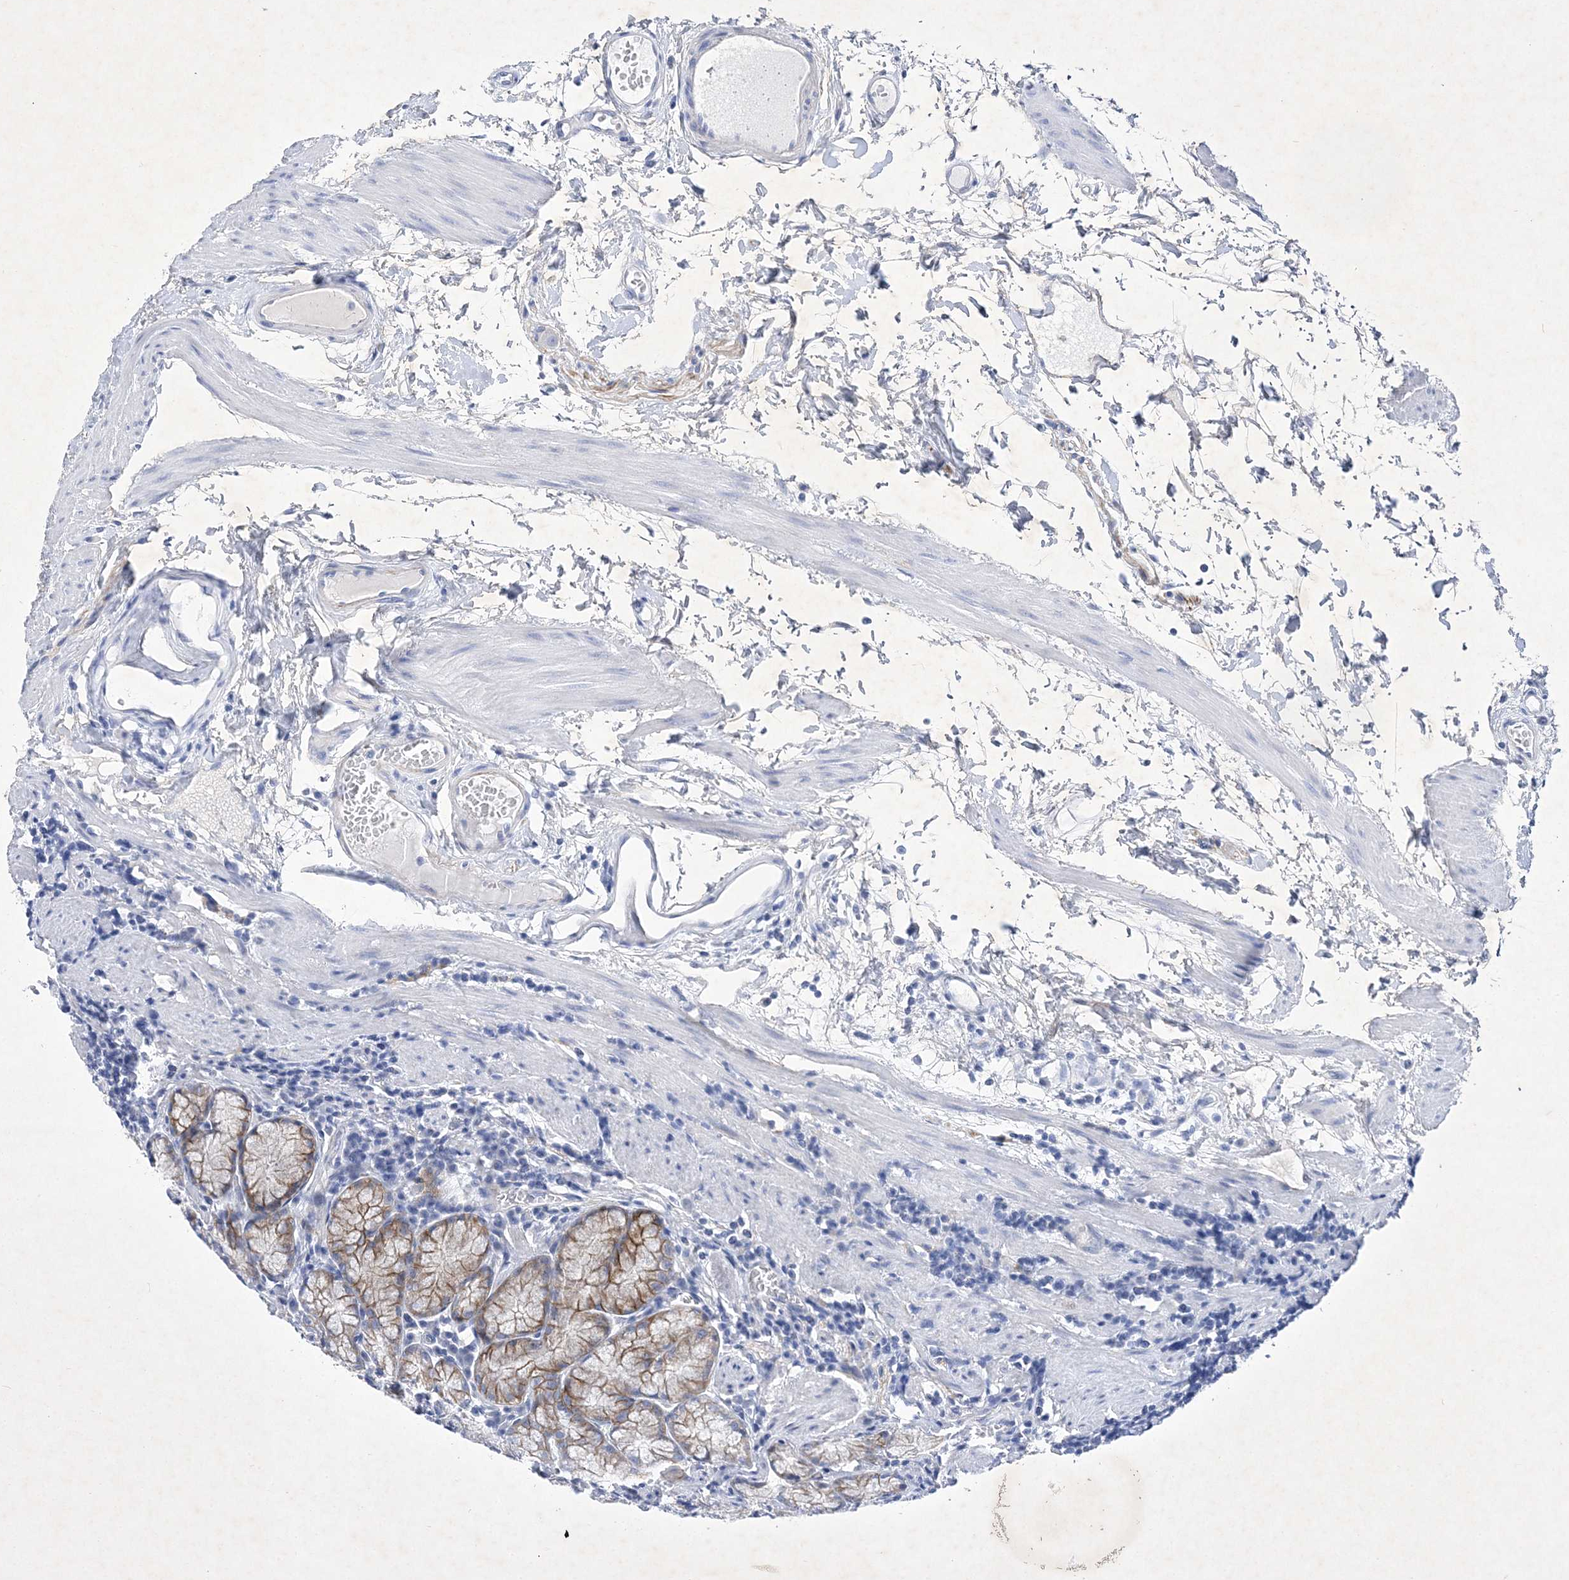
{"staining": {"intensity": "moderate", "quantity": "<25%", "location": "cytoplasmic/membranous"}, "tissue": "stomach", "cell_type": "Glandular cells", "image_type": "normal", "snomed": [{"axis": "morphology", "description": "Normal tissue, NOS"}, {"axis": "topography", "description": "Stomach"}], "caption": "Protein expression by IHC exhibits moderate cytoplasmic/membranous staining in approximately <25% of glandular cells in normal stomach. Nuclei are stained in blue.", "gene": "GPN1", "patient": {"sex": "male", "age": 55}}